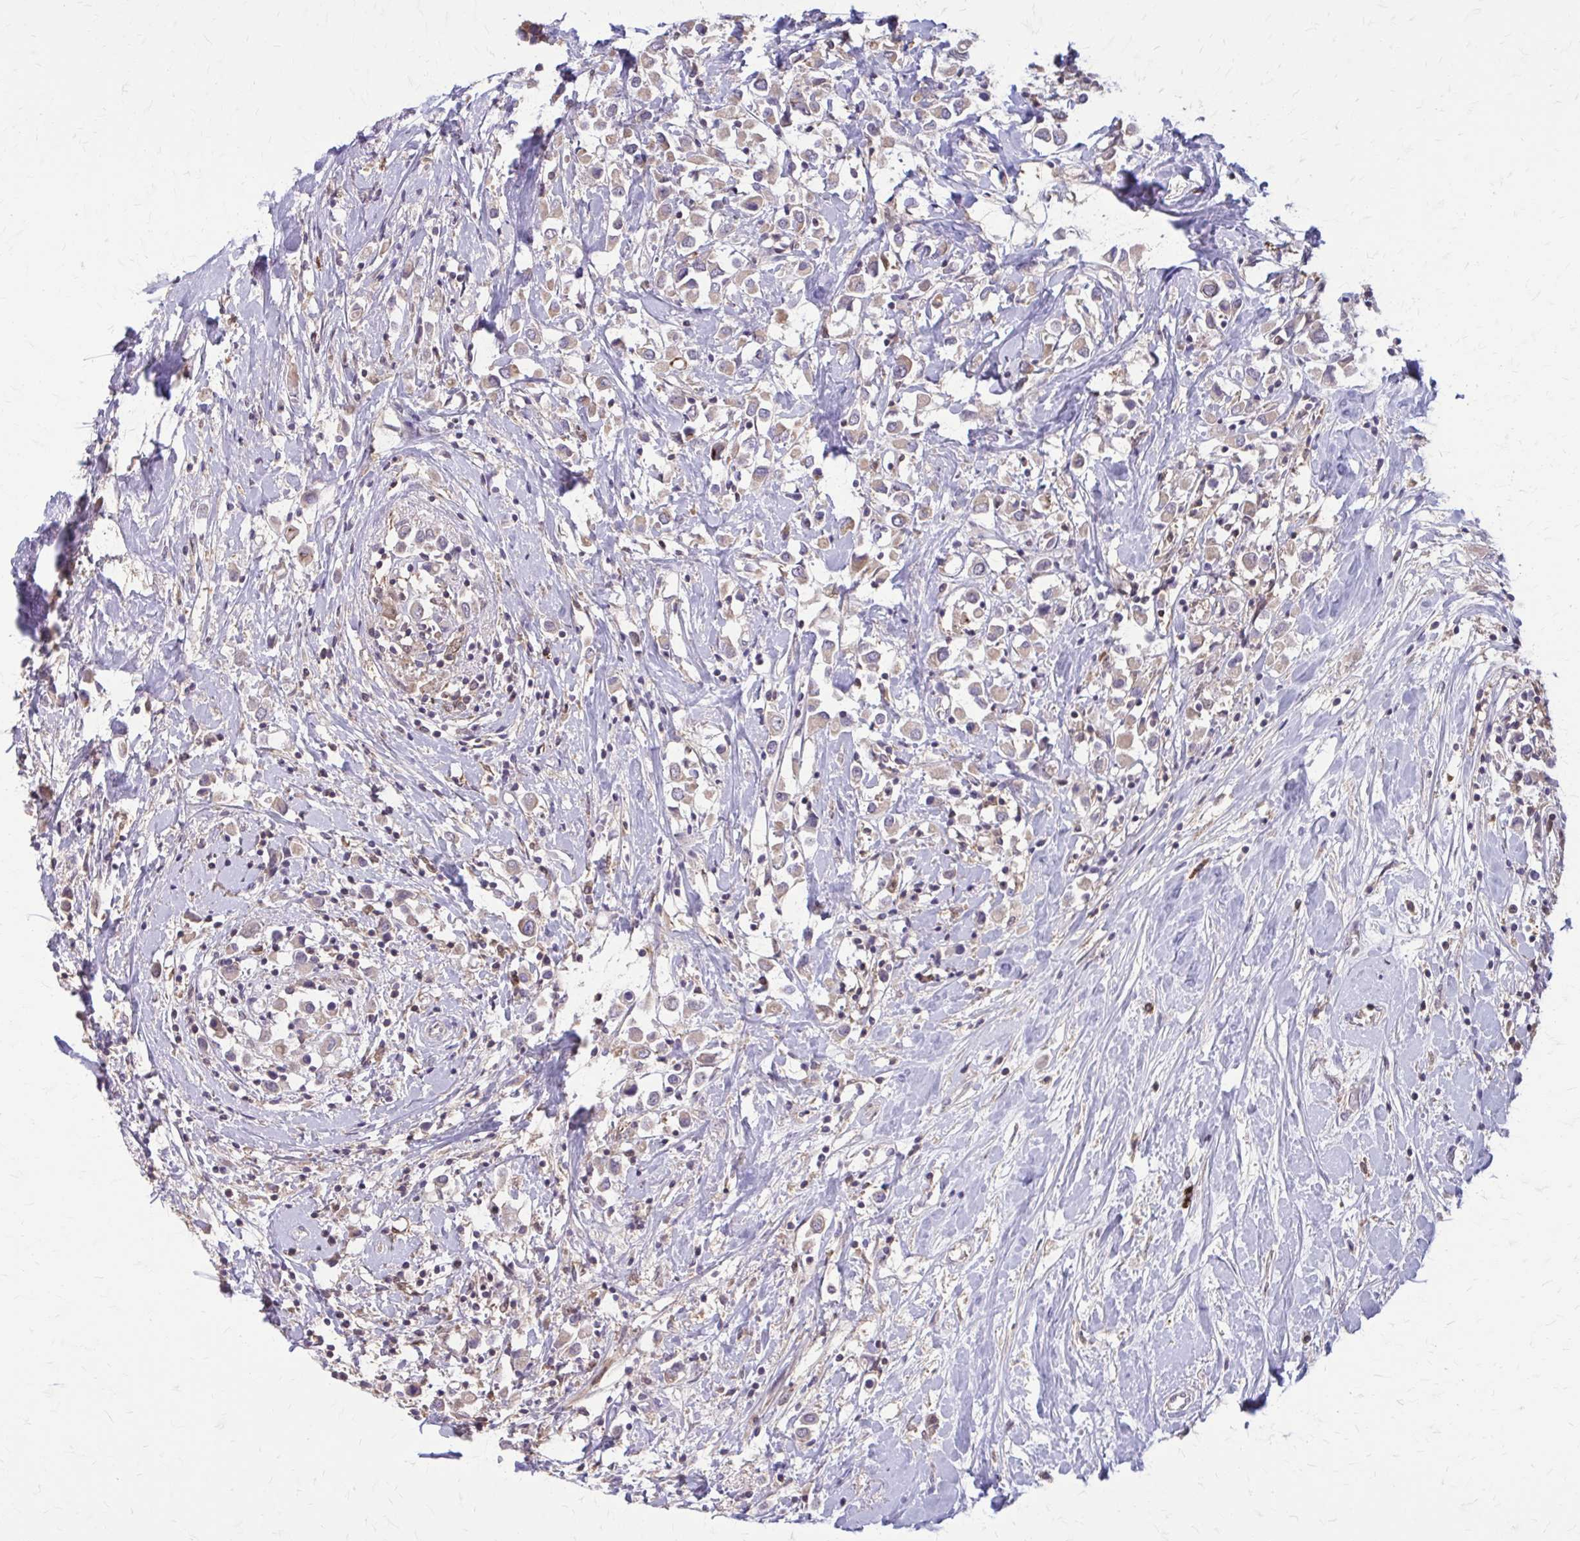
{"staining": {"intensity": "weak", "quantity": "25%-75%", "location": "cytoplasmic/membranous"}, "tissue": "breast cancer", "cell_type": "Tumor cells", "image_type": "cancer", "snomed": [{"axis": "morphology", "description": "Duct carcinoma"}, {"axis": "topography", "description": "Breast"}], "caption": "This photomicrograph demonstrates breast infiltrating ductal carcinoma stained with immunohistochemistry to label a protein in brown. The cytoplasmic/membranous of tumor cells show weak positivity for the protein. Nuclei are counter-stained blue.", "gene": "NRBF2", "patient": {"sex": "female", "age": 61}}